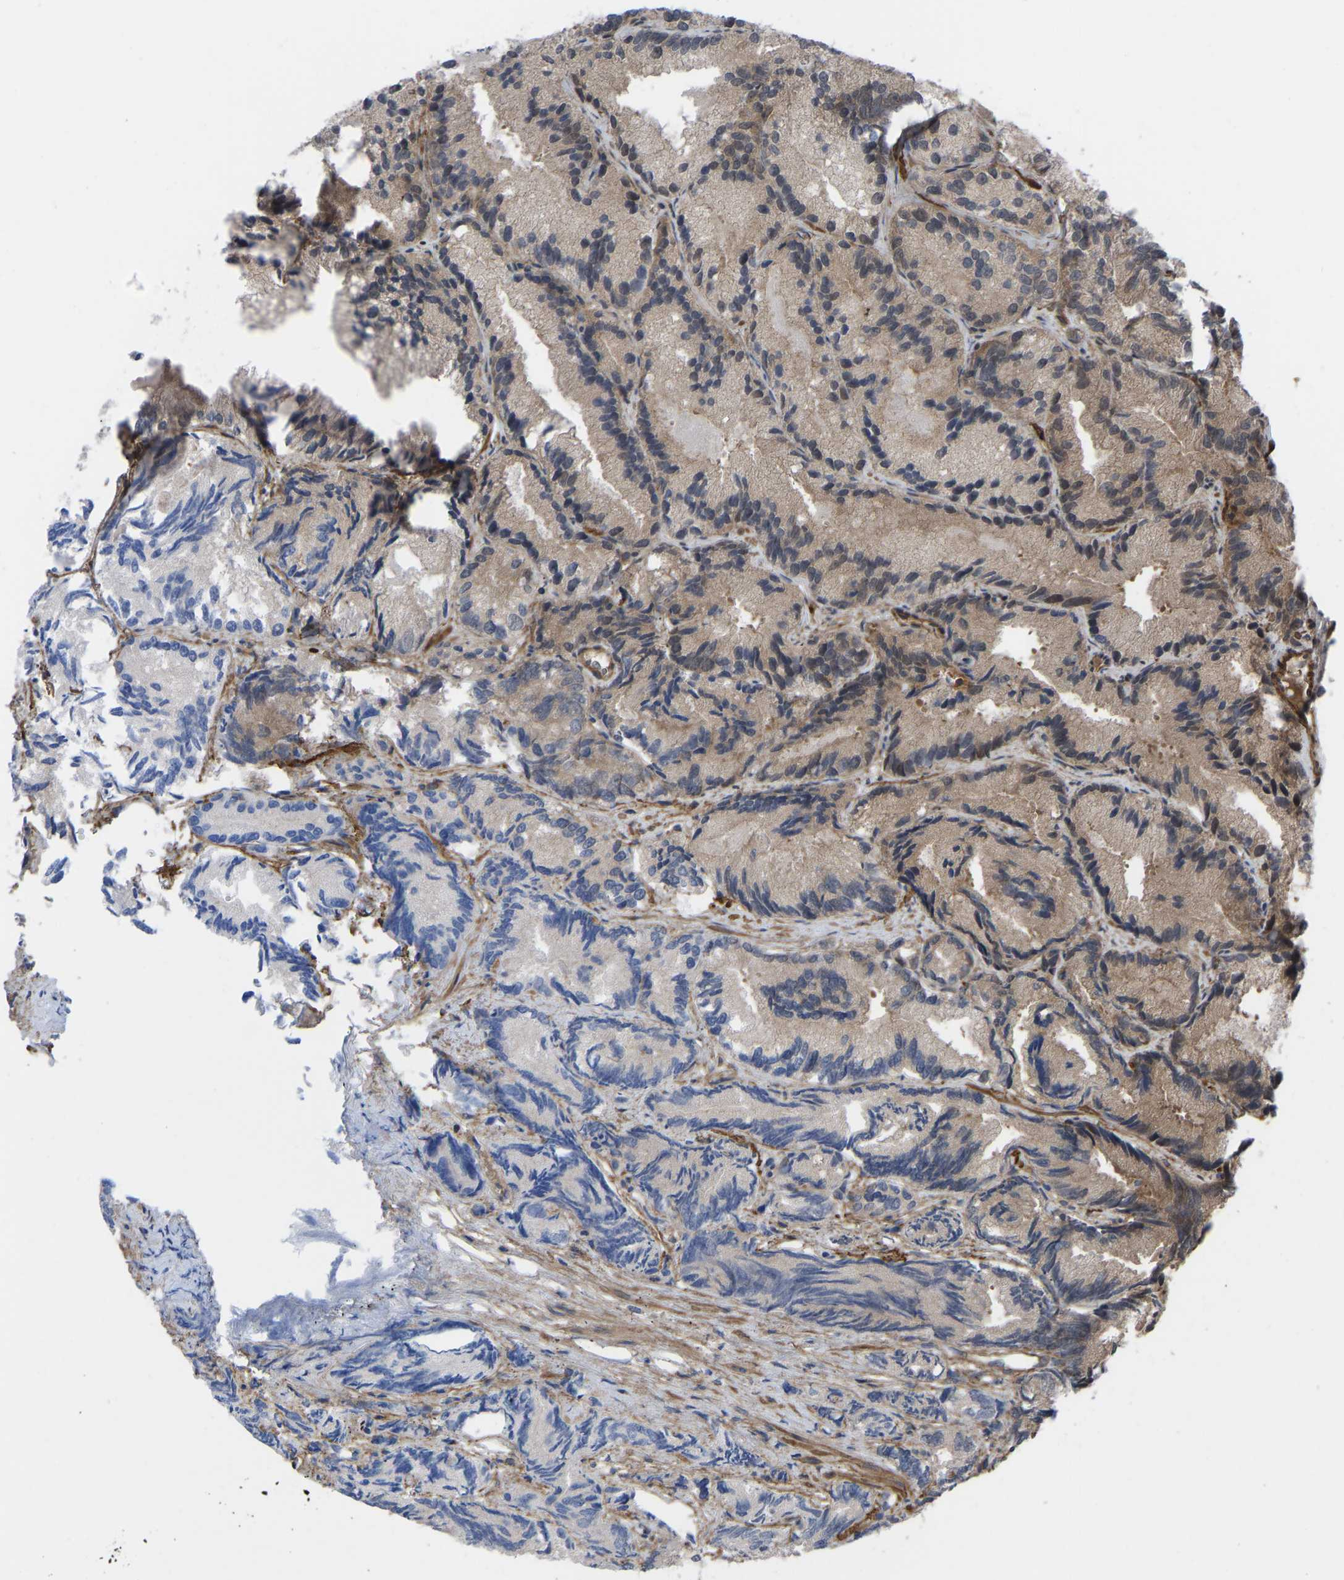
{"staining": {"intensity": "weak", "quantity": "25%-75%", "location": "cytoplasmic/membranous"}, "tissue": "prostate cancer", "cell_type": "Tumor cells", "image_type": "cancer", "snomed": [{"axis": "morphology", "description": "Adenocarcinoma, Low grade"}, {"axis": "topography", "description": "Prostate"}], "caption": "The immunohistochemical stain labels weak cytoplasmic/membranous expression in tumor cells of prostate adenocarcinoma (low-grade) tissue. Ihc stains the protein in brown and the nuclei are stained blue.", "gene": "CYP7B1", "patient": {"sex": "male", "age": 89}}